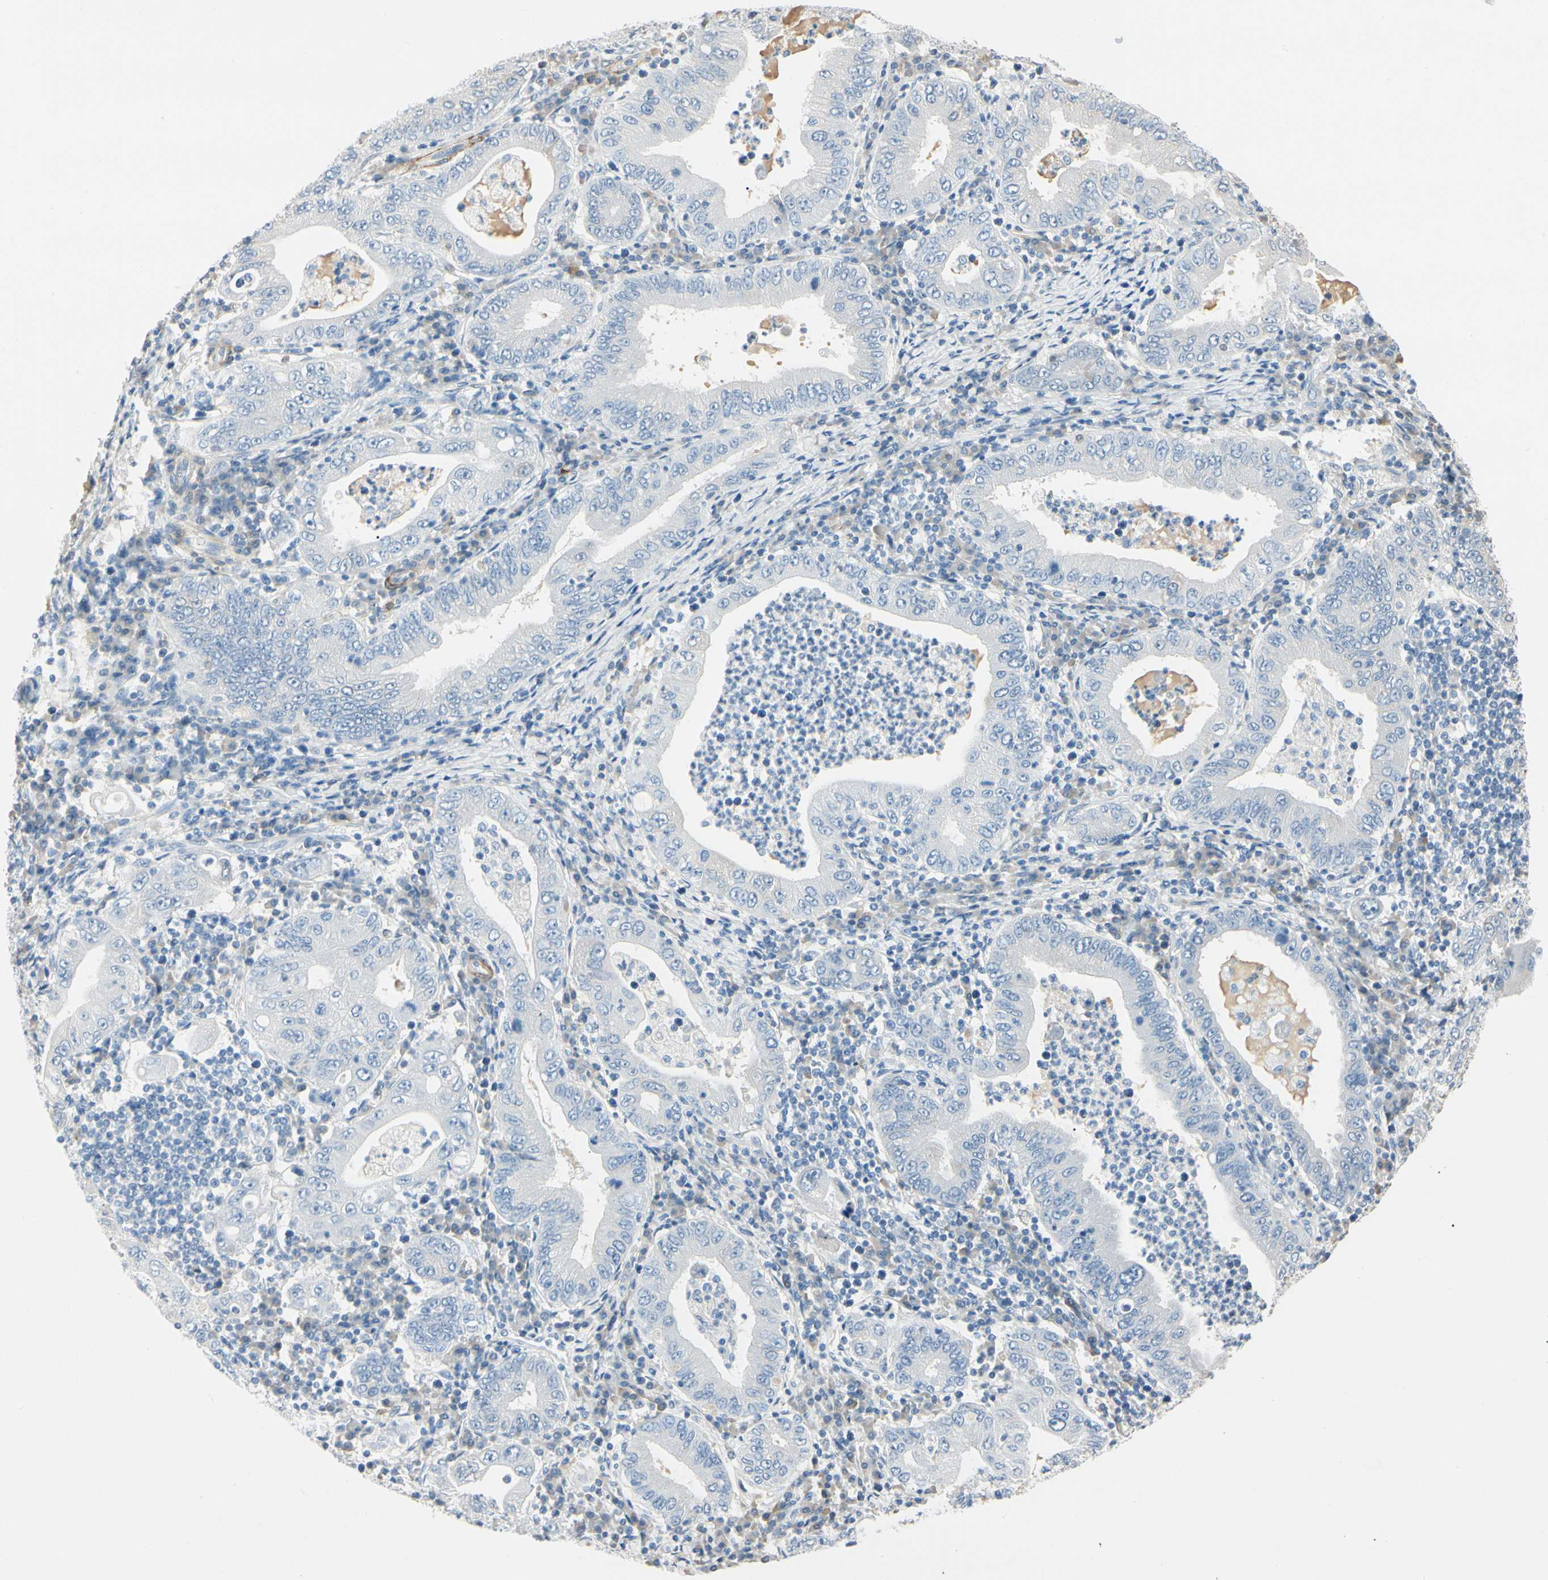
{"staining": {"intensity": "negative", "quantity": "none", "location": "none"}, "tissue": "stomach cancer", "cell_type": "Tumor cells", "image_type": "cancer", "snomed": [{"axis": "morphology", "description": "Normal tissue, NOS"}, {"axis": "morphology", "description": "Adenocarcinoma, NOS"}, {"axis": "topography", "description": "Esophagus"}, {"axis": "topography", "description": "Stomach, upper"}, {"axis": "topography", "description": "Peripheral nerve tissue"}], "caption": "A photomicrograph of stomach cancer stained for a protein shows no brown staining in tumor cells. (Immunohistochemistry (ihc), brightfield microscopy, high magnification).", "gene": "AMPH", "patient": {"sex": "male", "age": 62}}